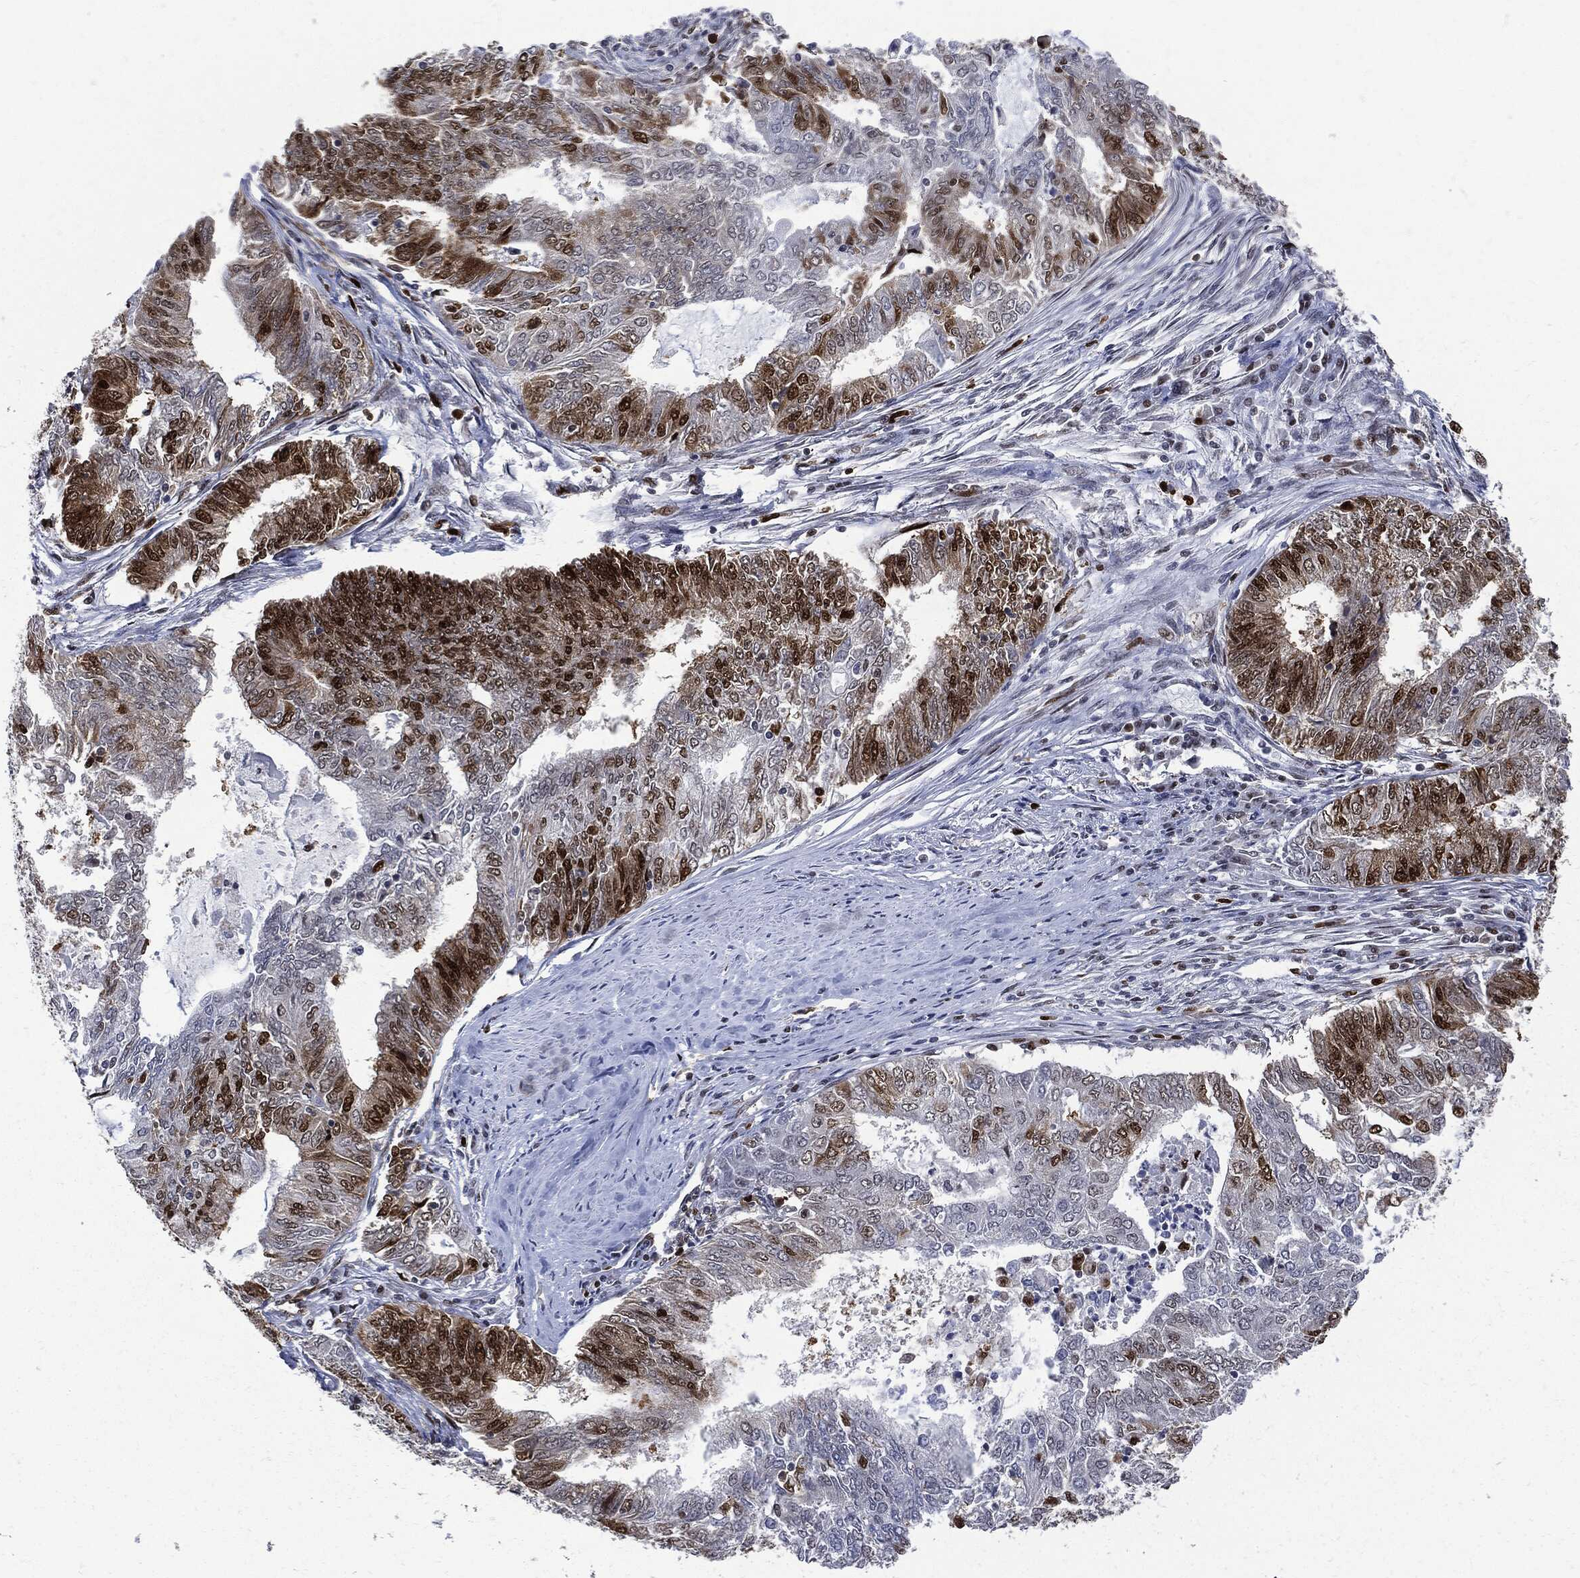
{"staining": {"intensity": "strong", "quantity": "<25%", "location": "cytoplasmic/membranous,nuclear"}, "tissue": "endometrial cancer", "cell_type": "Tumor cells", "image_type": "cancer", "snomed": [{"axis": "morphology", "description": "Adenocarcinoma, NOS"}, {"axis": "topography", "description": "Endometrium"}], "caption": "Brown immunohistochemical staining in endometrial adenocarcinoma displays strong cytoplasmic/membranous and nuclear staining in approximately <25% of tumor cells.", "gene": "PCNA", "patient": {"sex": "female", "age": 62}}